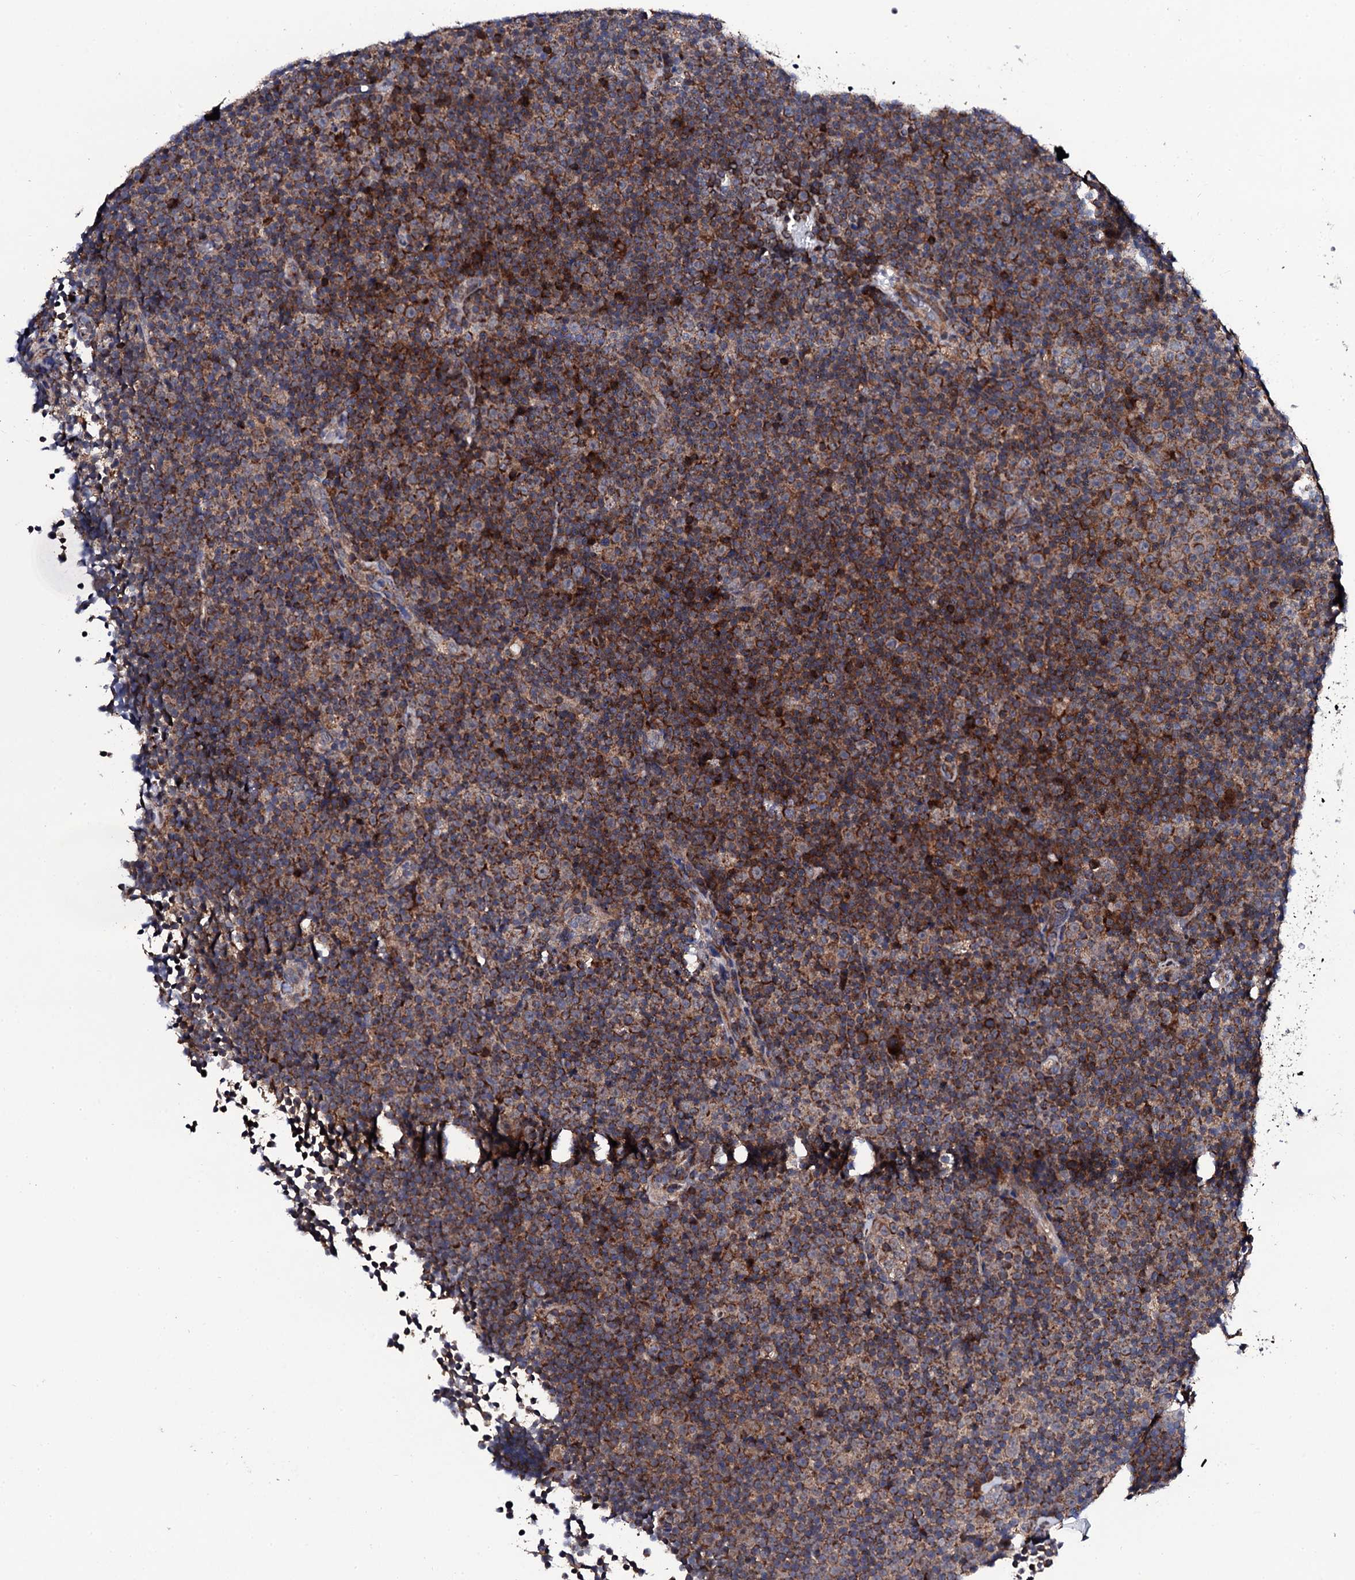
{"staining": {"intensity": "moderate", "quantity": ">75%", "location": "cytoplasmic/membranous"}, "tissue": "lymphoma", "cell_type": "Tumor cells", "image_type": "cancer", "snomed": [{"axis": "morphology", "description": "Malignant lymphoma, non-Hodgkin's type, Low grade"}, {"axis": "topography", "description": "Lymph node"}], "caption": "IHC image of human lymphoma stained for a protein (brown), which displays medium levels of moderate cytoplasmic/membranous staining in about >75% of tumor cells.", "gene": "COG4", "patient": {"sex": "female", "age": 67}}